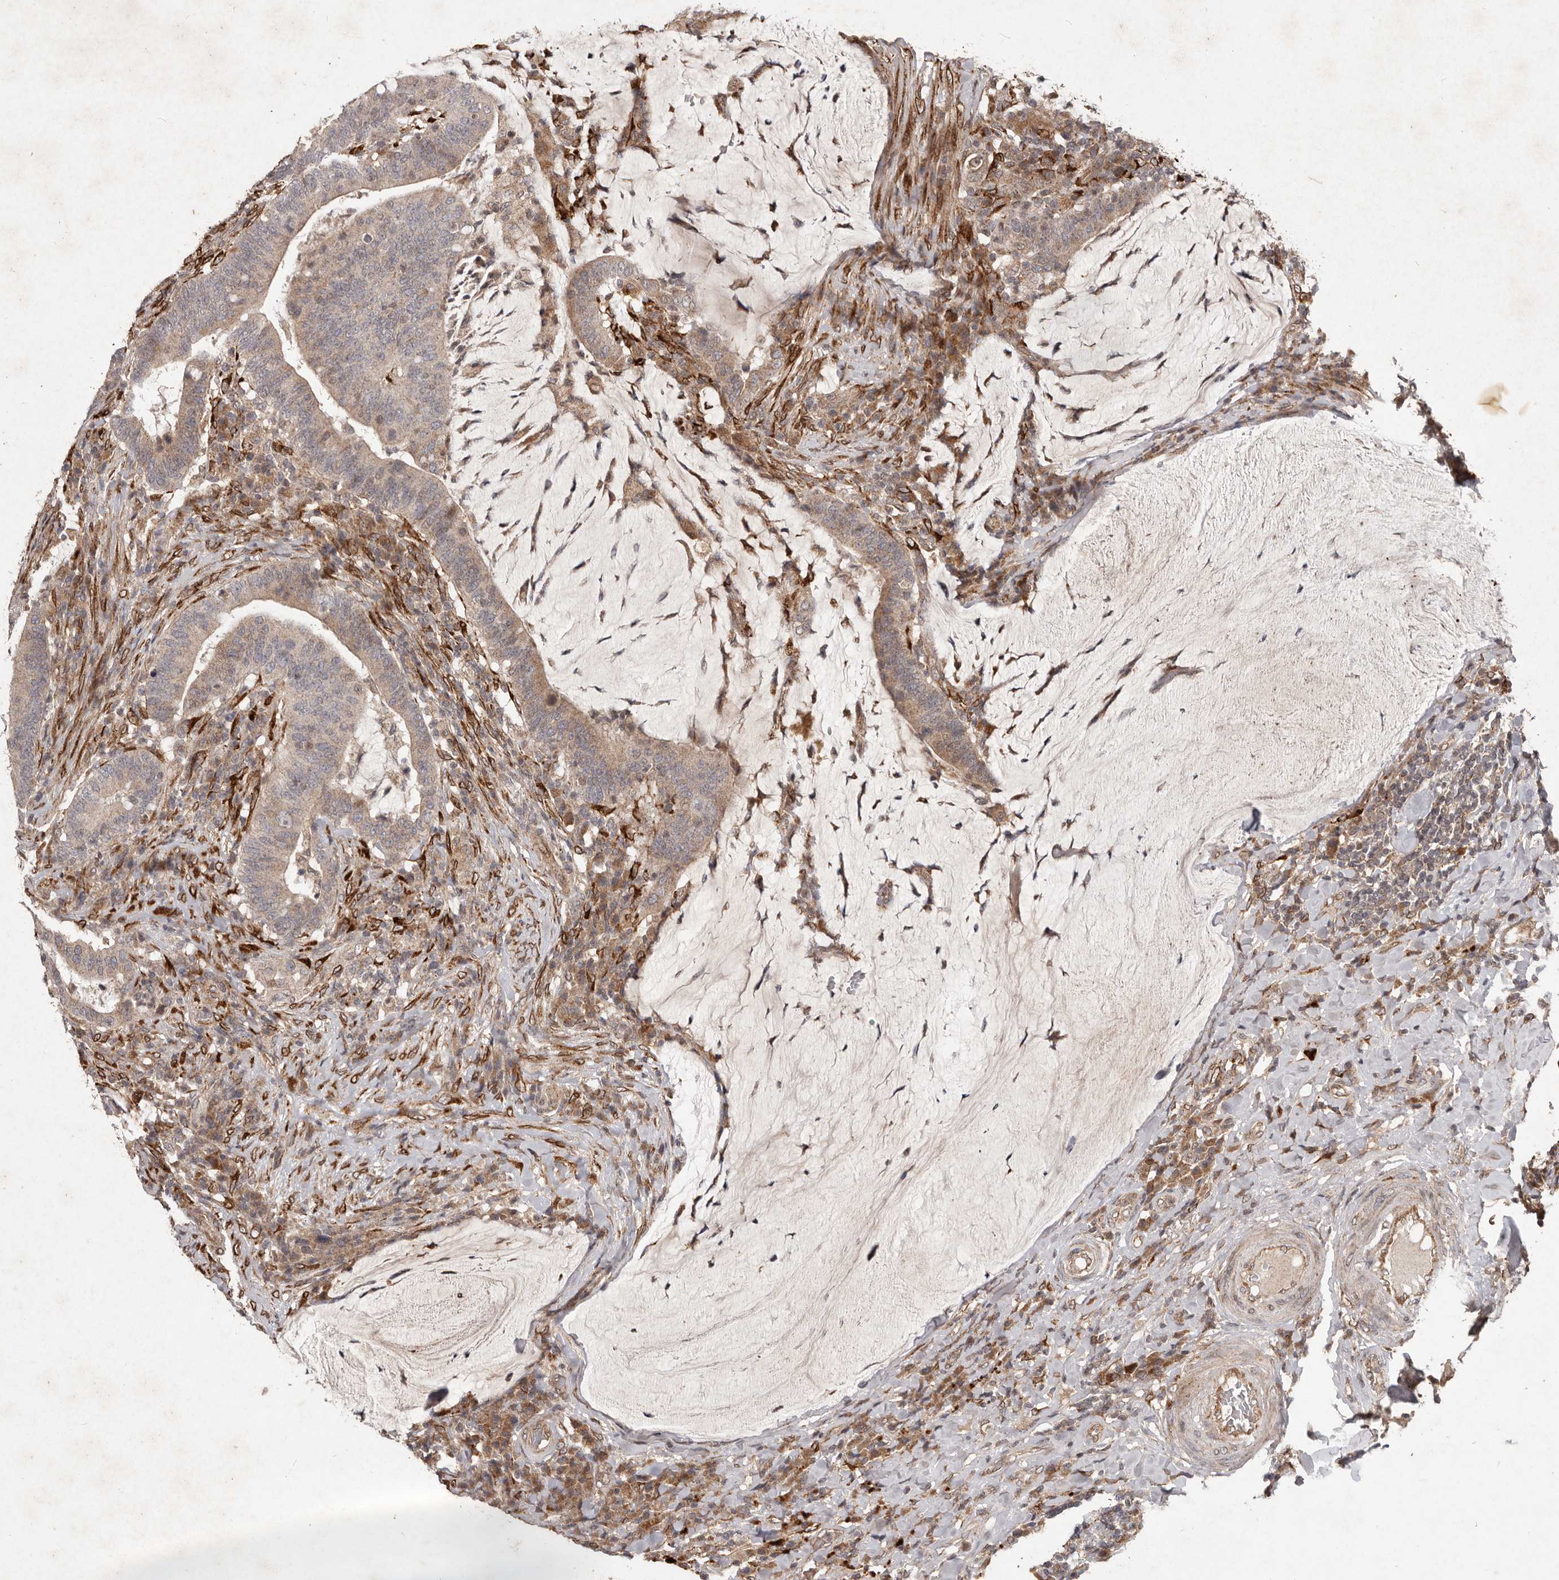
{"staining": {"intensity": "weak", "quantity": ">75%", "location": "cytoplasmic/membranous"}, "tissue": "colorectal cancer", "cell_type": "Tumor cells", "image_type": "cancer", "snomed": [{"axis": "morphology", "description": "Normal tissue, NOS"}, {"axis": "morphology", "description": "Adenocarcinoma, NOS"}, {"axis": "topography", "description": "Colon"}], "caption": "A brown stain shows weak cytoplasmic/membranous positivity of a protein in colorectal adenocarcinoma tumor cells.", "gene": "PLOD2", "patient": {"sex": "female", "age": 66}}